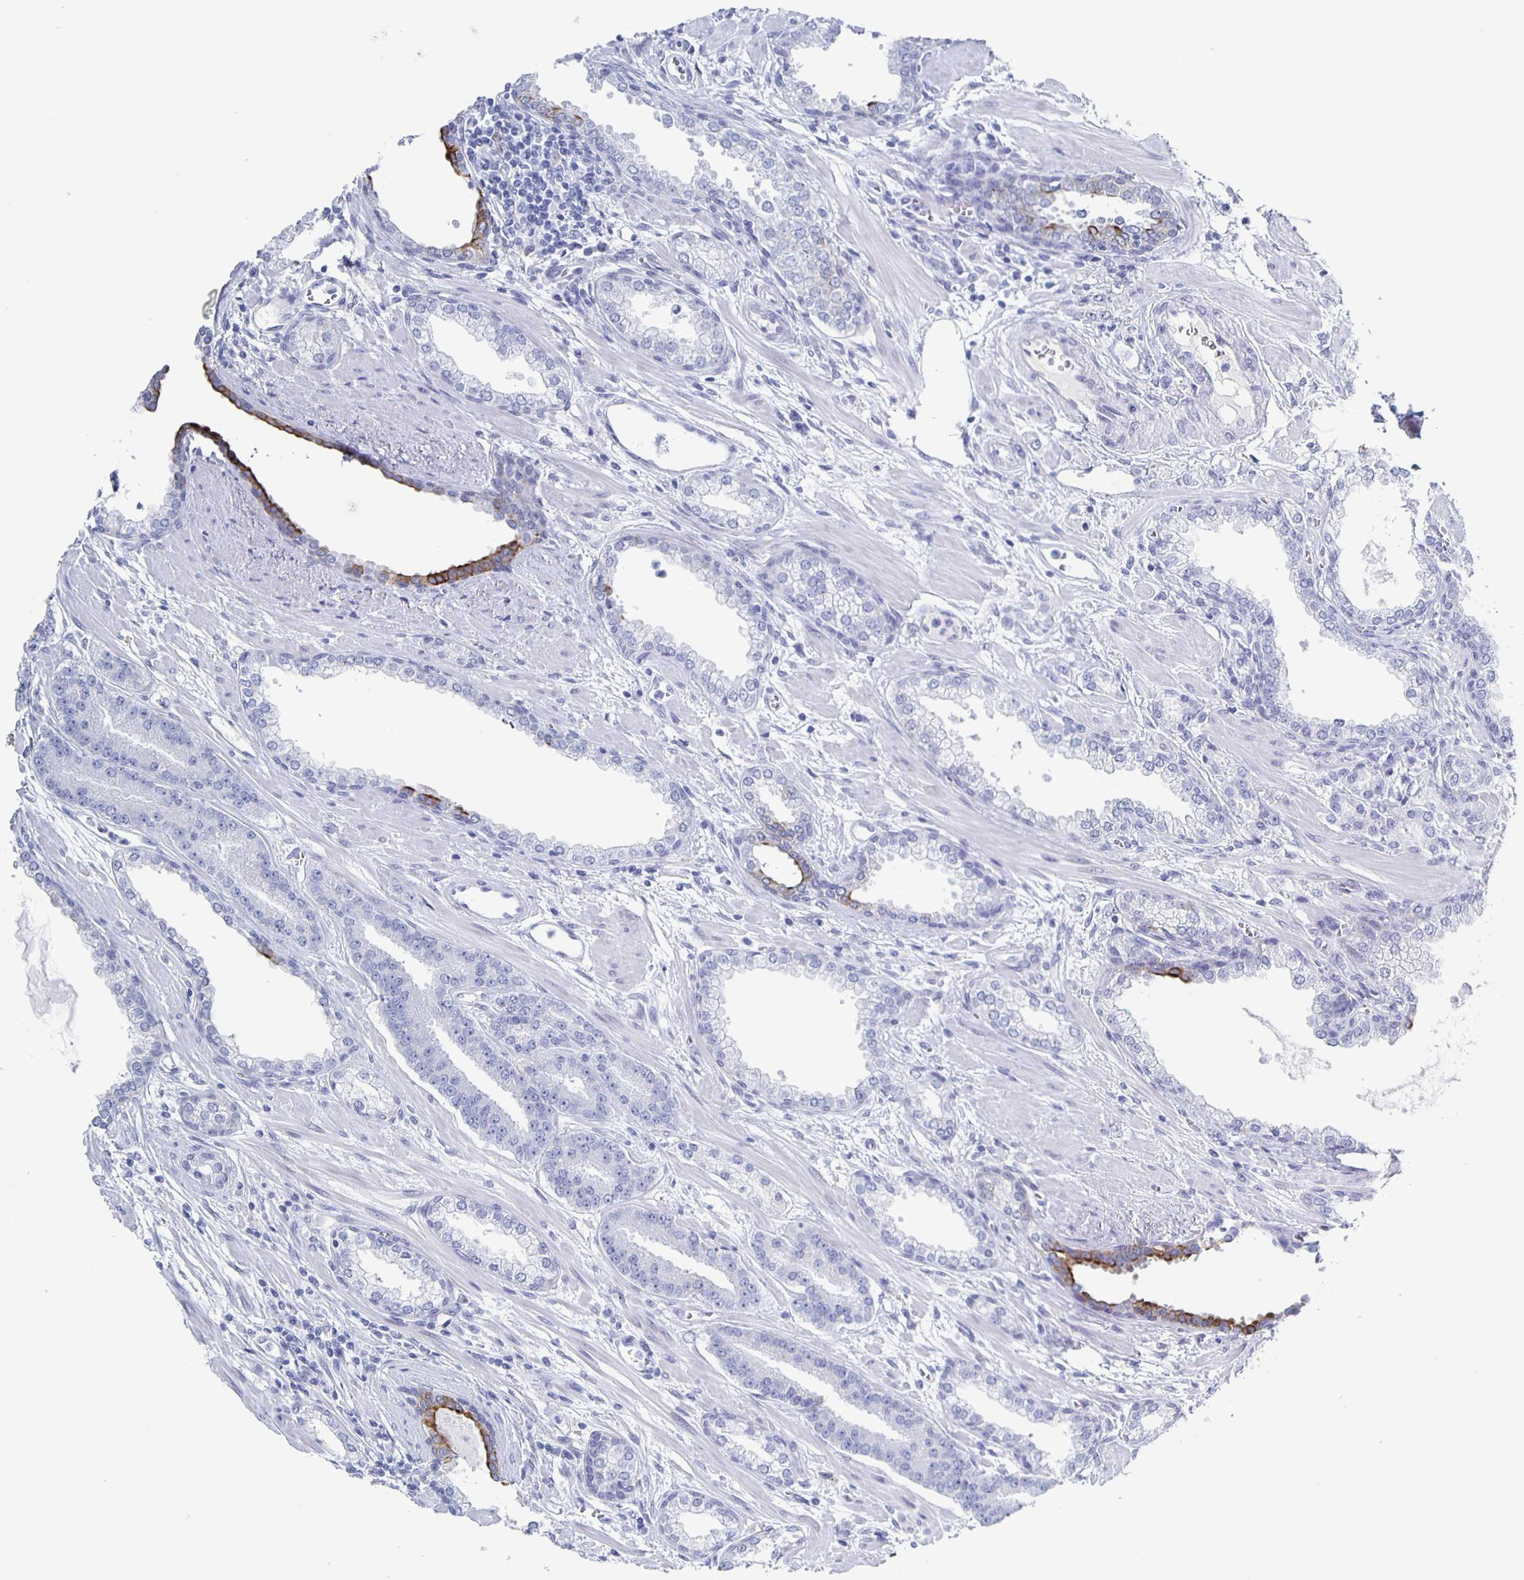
{"staining": {"intensity": "negative", "quantity": "none", "location": "none"}, "tissue": "prostate cancer", "cell_type": "Tumor cells", "image_type": "cancer", "snomed": [{"axis": "morphology", "description": "Adenocarcinoma, High grade"}, {"axis": "topography", "description": "Prostate"}], "caption": "Prostate high-grade adenocarcinoma was stained to show a protein in brown. There is no significant positivity in tumor cells. The staining is performed using DAB (3,3'-diaminobenzidine) brown chromogen with nuclei counter-stained in using hematoxylin.", "gene": "CCDC17", "patient": {"sex": "male", "age": 60}}